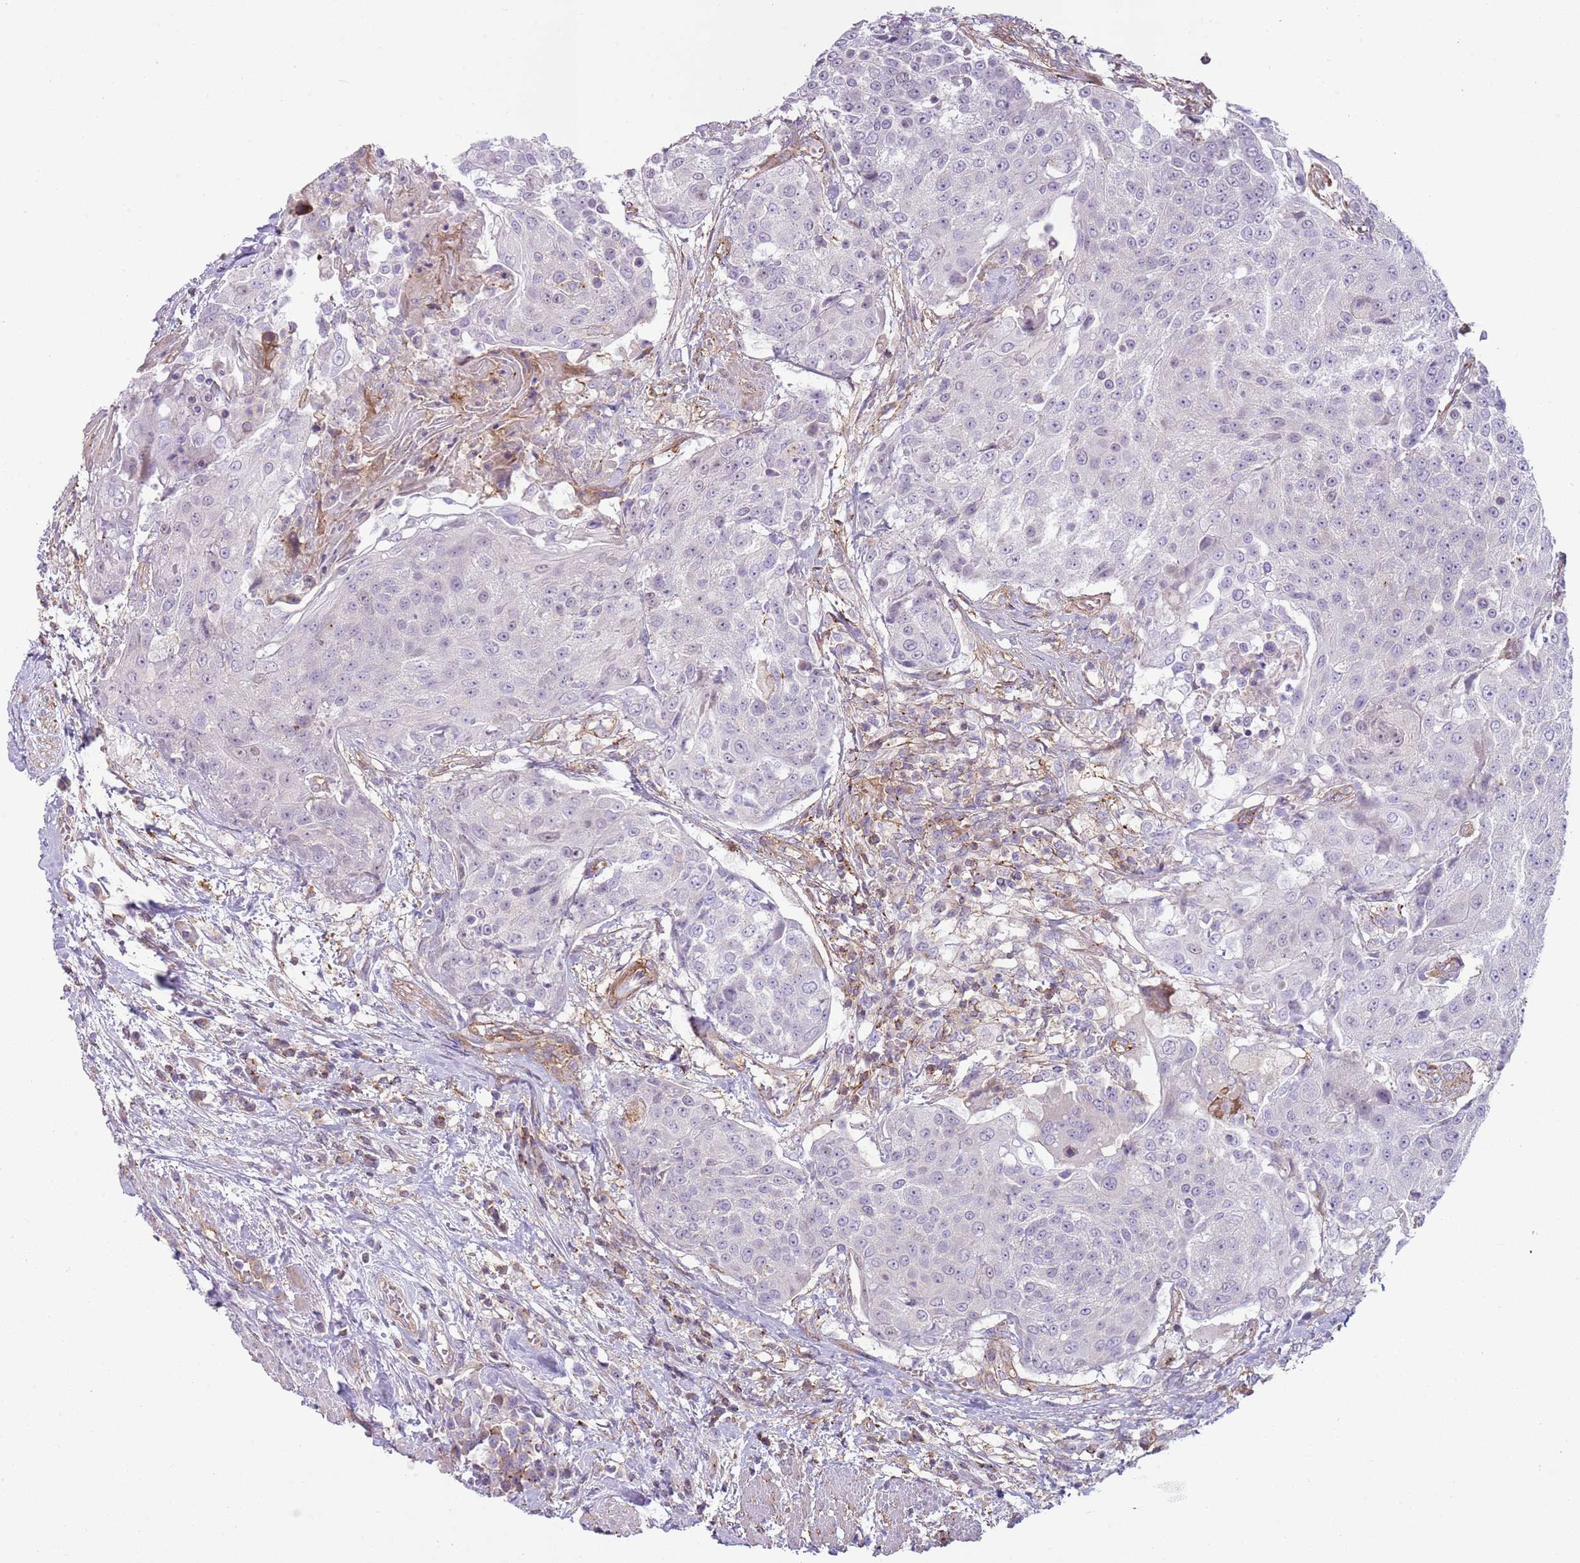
{"staining": {"intensity": "negative", "quantity": "none", "location": "none"}, "tissue": "urothelial cancer", "cell_type": "Tumor cells", "image_type": "cancer", "snomed": [{"axis": "morphology", "description": "Urothelial carcinoma, High grade"}, {"axis": "topography", "description": "Urinary bladder"}], "caption": "This is a photomicrograph of immunohistochemistry (IHC) staining of urothelial carcinoma (high-grade), which shows no staining in tumor cells. (Stains: DAB IHC with hematoxylin counter stain, Microscopy: brightfield microscopy at high magnification).", "gene": "GNAI3", "patient": {"sex": "female", "age": 63}}